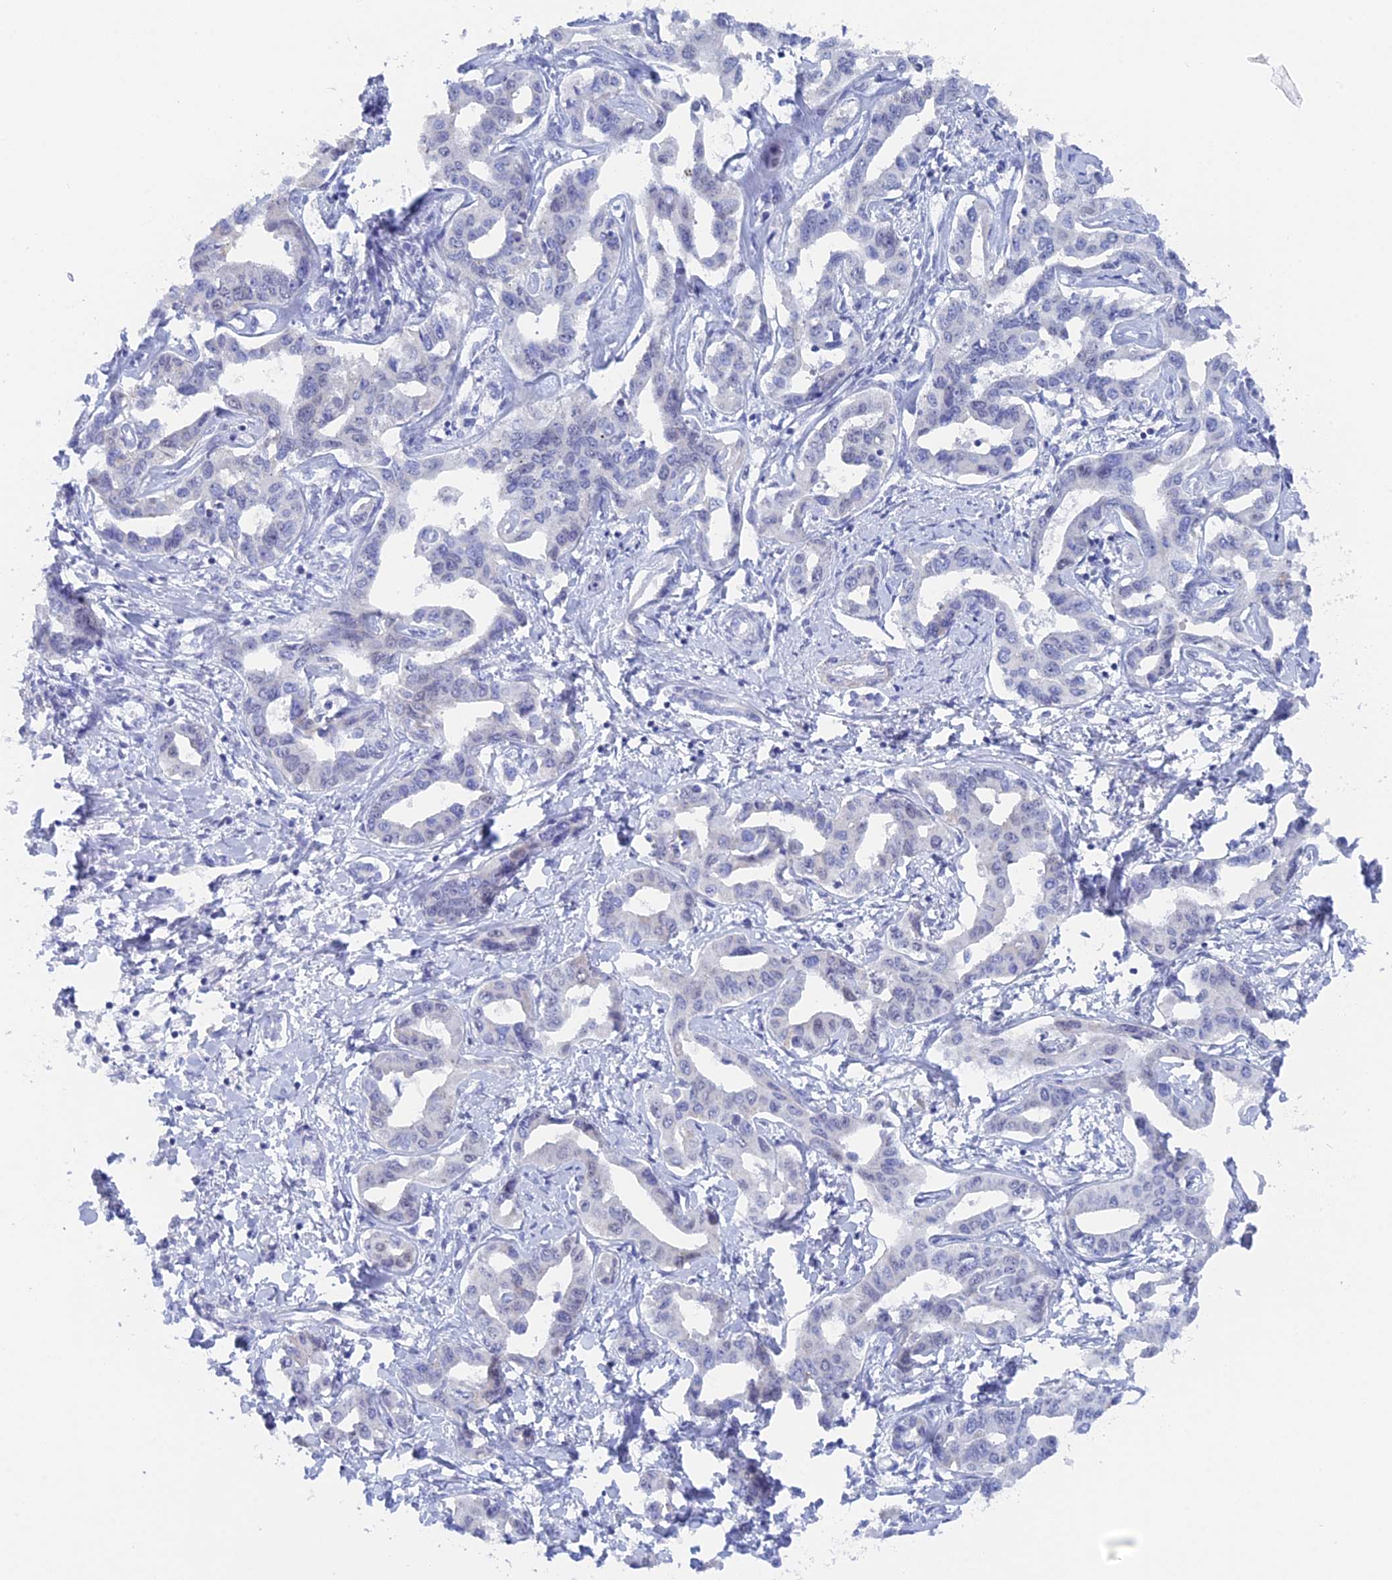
{"staining": {"intensity": "negative", "quantity": "none", "location": "none"}, "tissue": "liver cancer", "cell_type": "Tumor cells", "image_type": "cancer", "snomed": [{"axis": "morphology", "description": "Cholangiocarcinoma"}, {"axis": "topography", "description": "Liver"}], "caption": "A high-resolution micrograph shows immunohistochemistry (IHC) staining of cholangiocarcinoma (liver), which exhibits no significant expression in tumor cells. (DAB immunohistochemistry visualized using brightfield microscopy, high magnification).", "gene": "BRD2", "patient": {"sex": "male", "age": 59}}